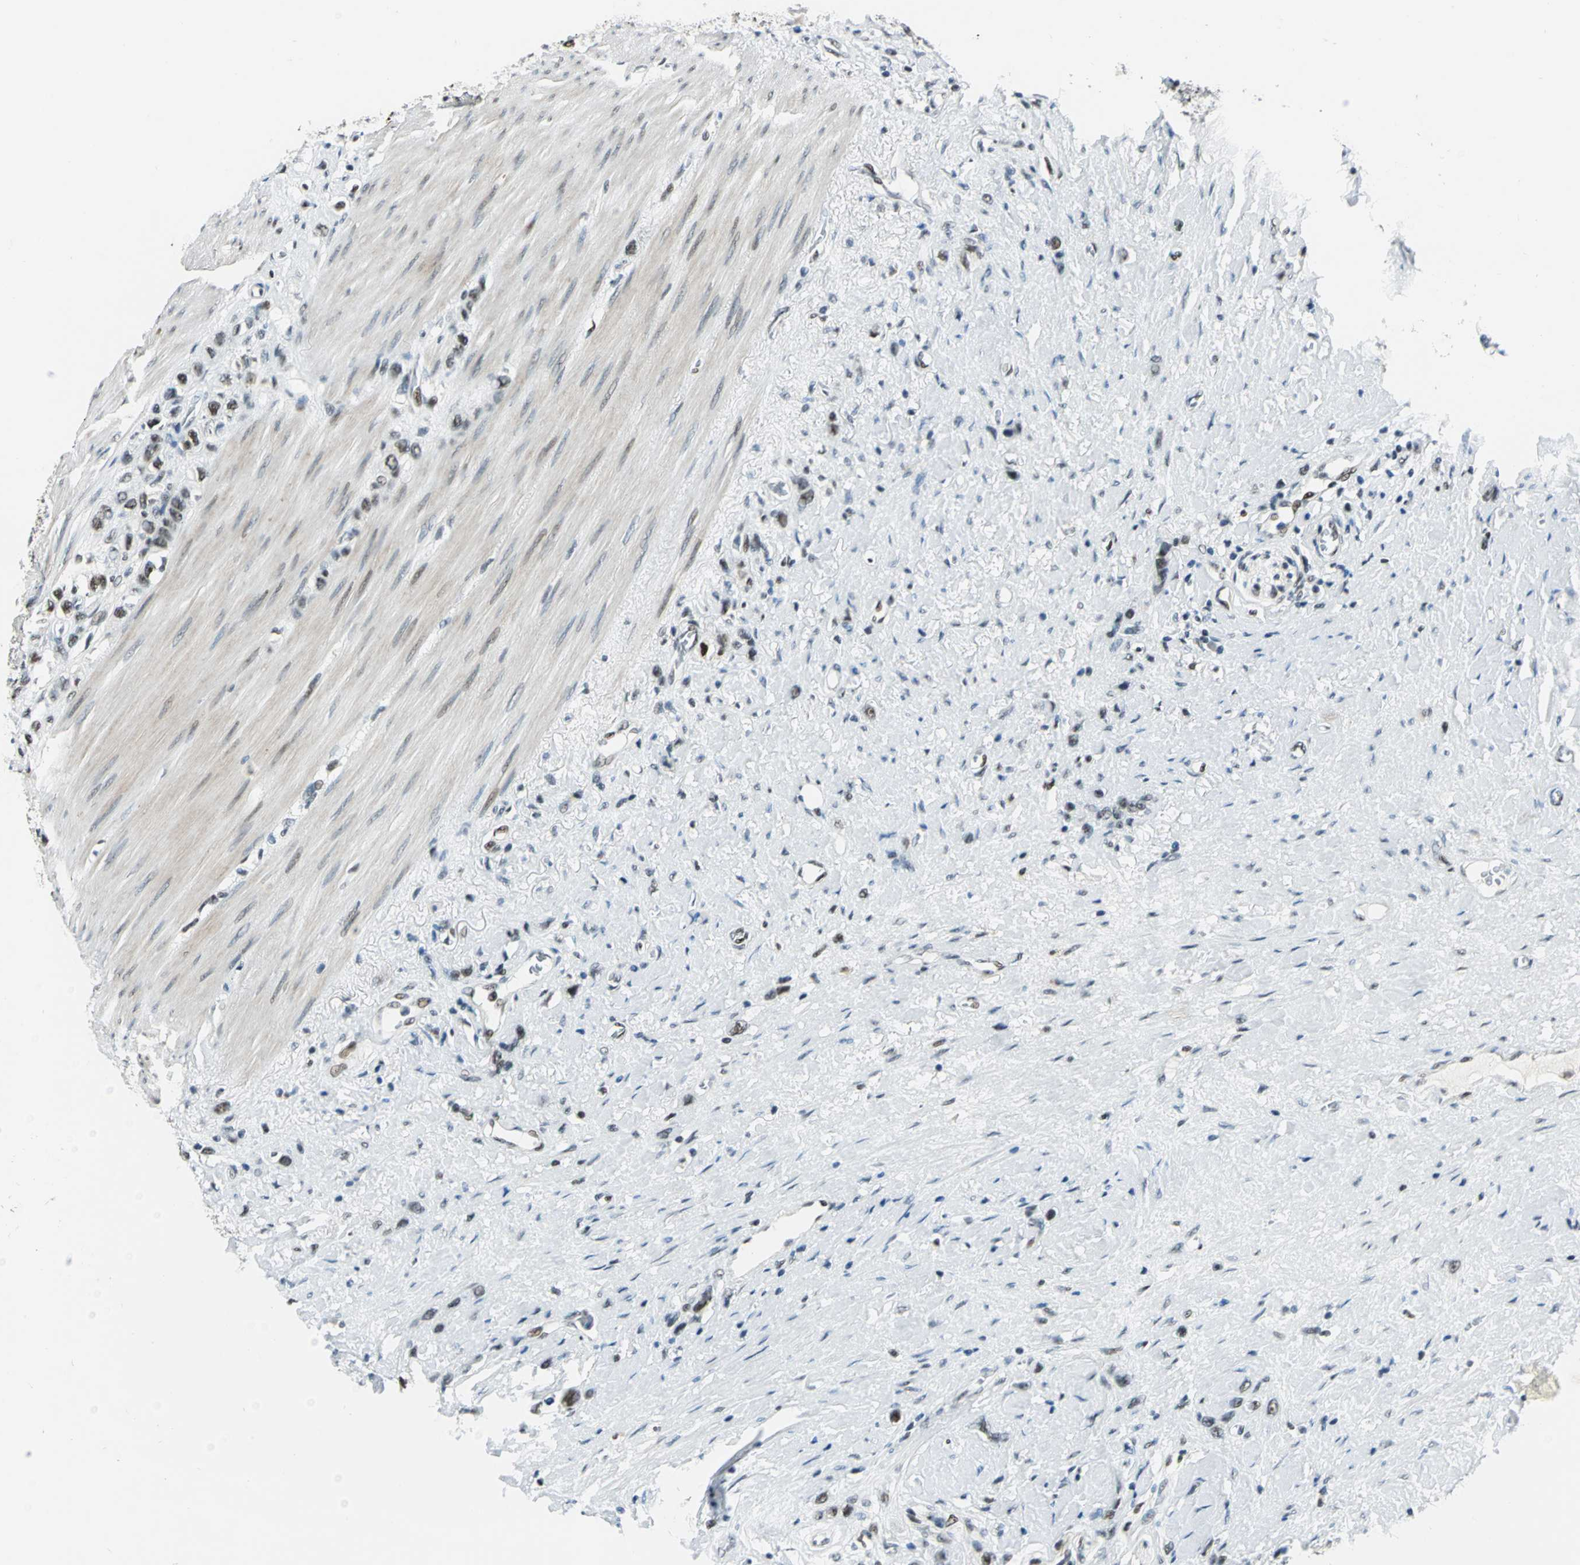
{"staining": {"intensity": "strong", "quantity": ">75%", "location": "nuclear"}, "tissue": "stomach cancer", "cell_type": "Tumor cells", "image_type": "cancer", "snomed": [{"axis": "morphology", "description": "Normal tissue, NOS"}, {"axis": "morphology", "description": "Adenocarcinoma, NOS"}, {"axis": "morphology", "description": "Adenocarcinoma, High grade"}, {"axis": "topography", "description": "Stomach, upper"}, {"axis": "topography", "description": "Stomach"}], "caption": "IHC (DAB) staining of stomach adenocarcinoma demonstrates strong nuclear protein expression in about >75% of tumor cells. The staining is performed using DAB (3,3'-diaminobenzidine) brown chromogen to label protein expression. The nuclei are counter-stained blue using hematoxylin.", "gene": "KAT6B", "patient": {"sex": "female", "age": 65}}